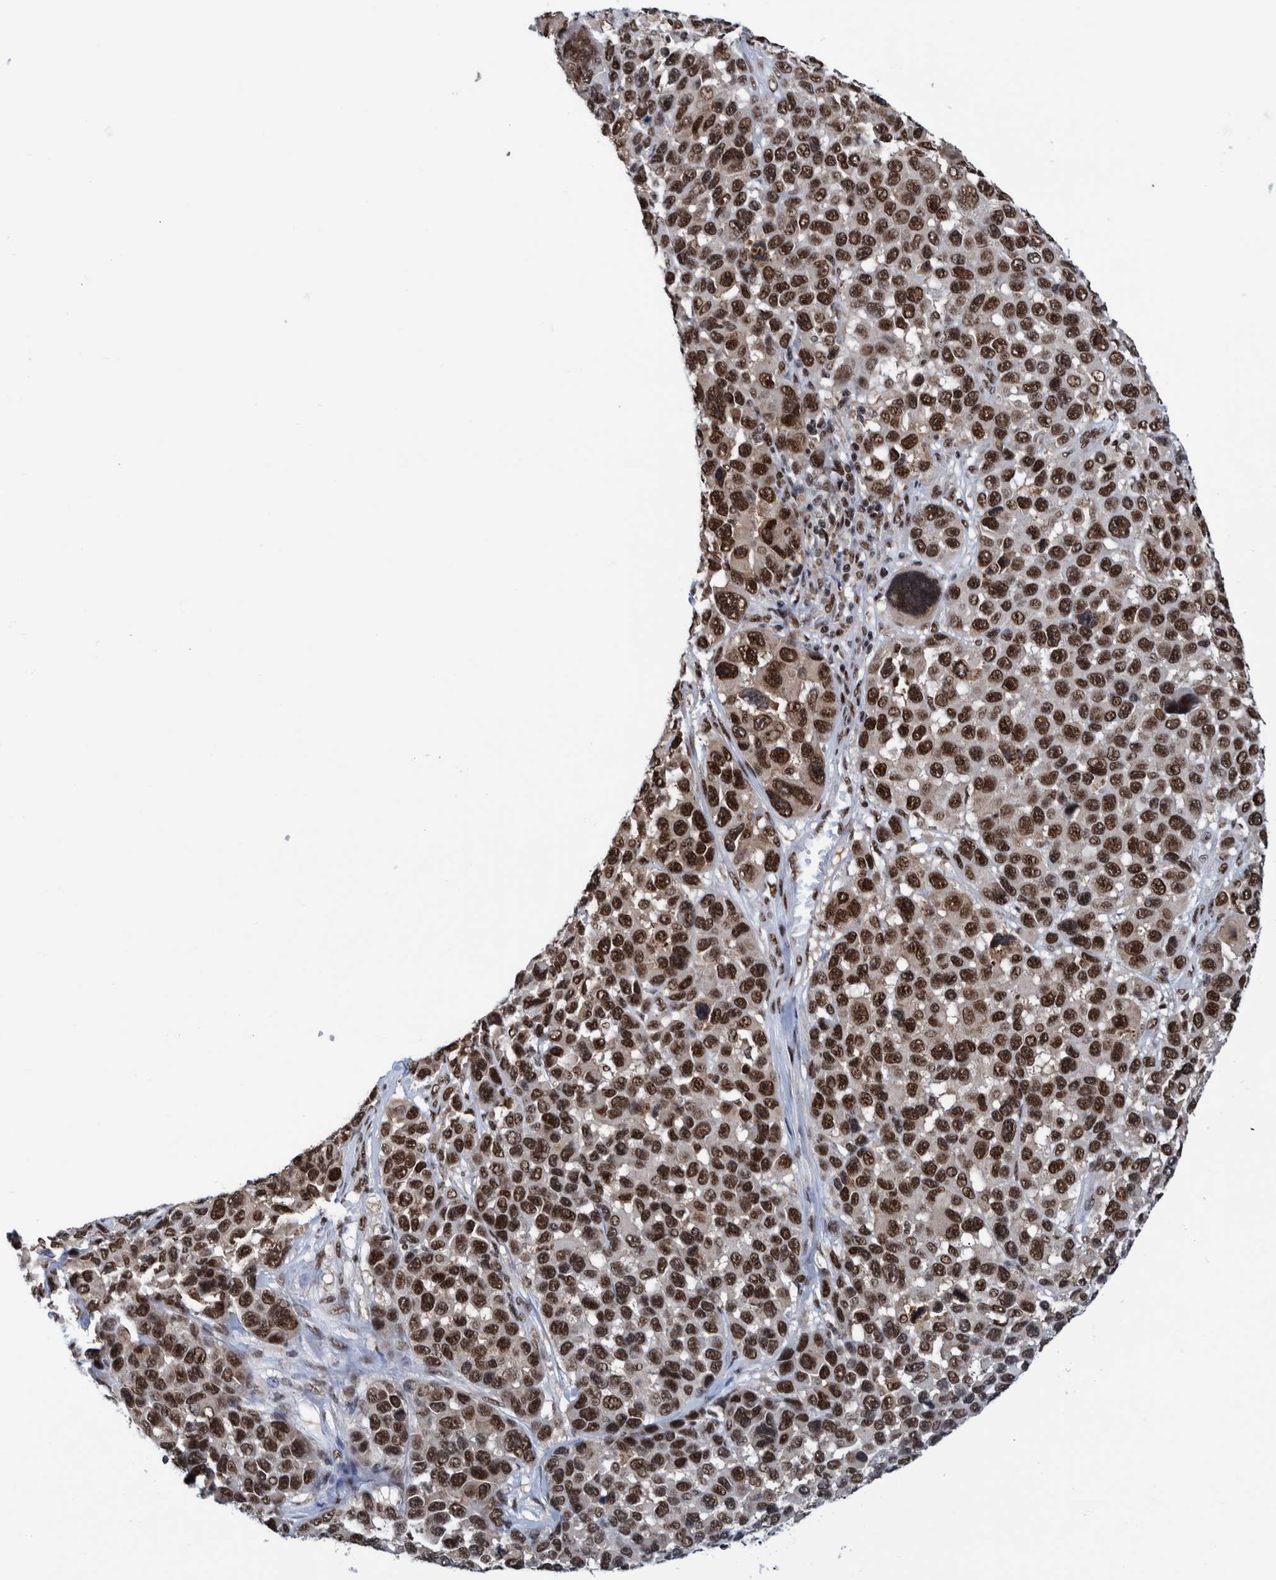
{"staining": {"intensity": "strong", "quantity": ">75%", "location": "nuclear"}, "tissue": "melanoma", "cell_type": "Tumor cells", "image_type": "cancer", "snomed": [{"axis": "morphology", "description": "Malignant melanoma, NOS"}, {"axis": "topography", "description": "Skin"}], "caption": "There is high levels of strong nuclear positivity in tumor cells of malignant melanoma, as demonstrated by immunohistochemical staining (brown color).", "gene": "EFTUD2", "patient": {"sex": "male", "age": 53}}